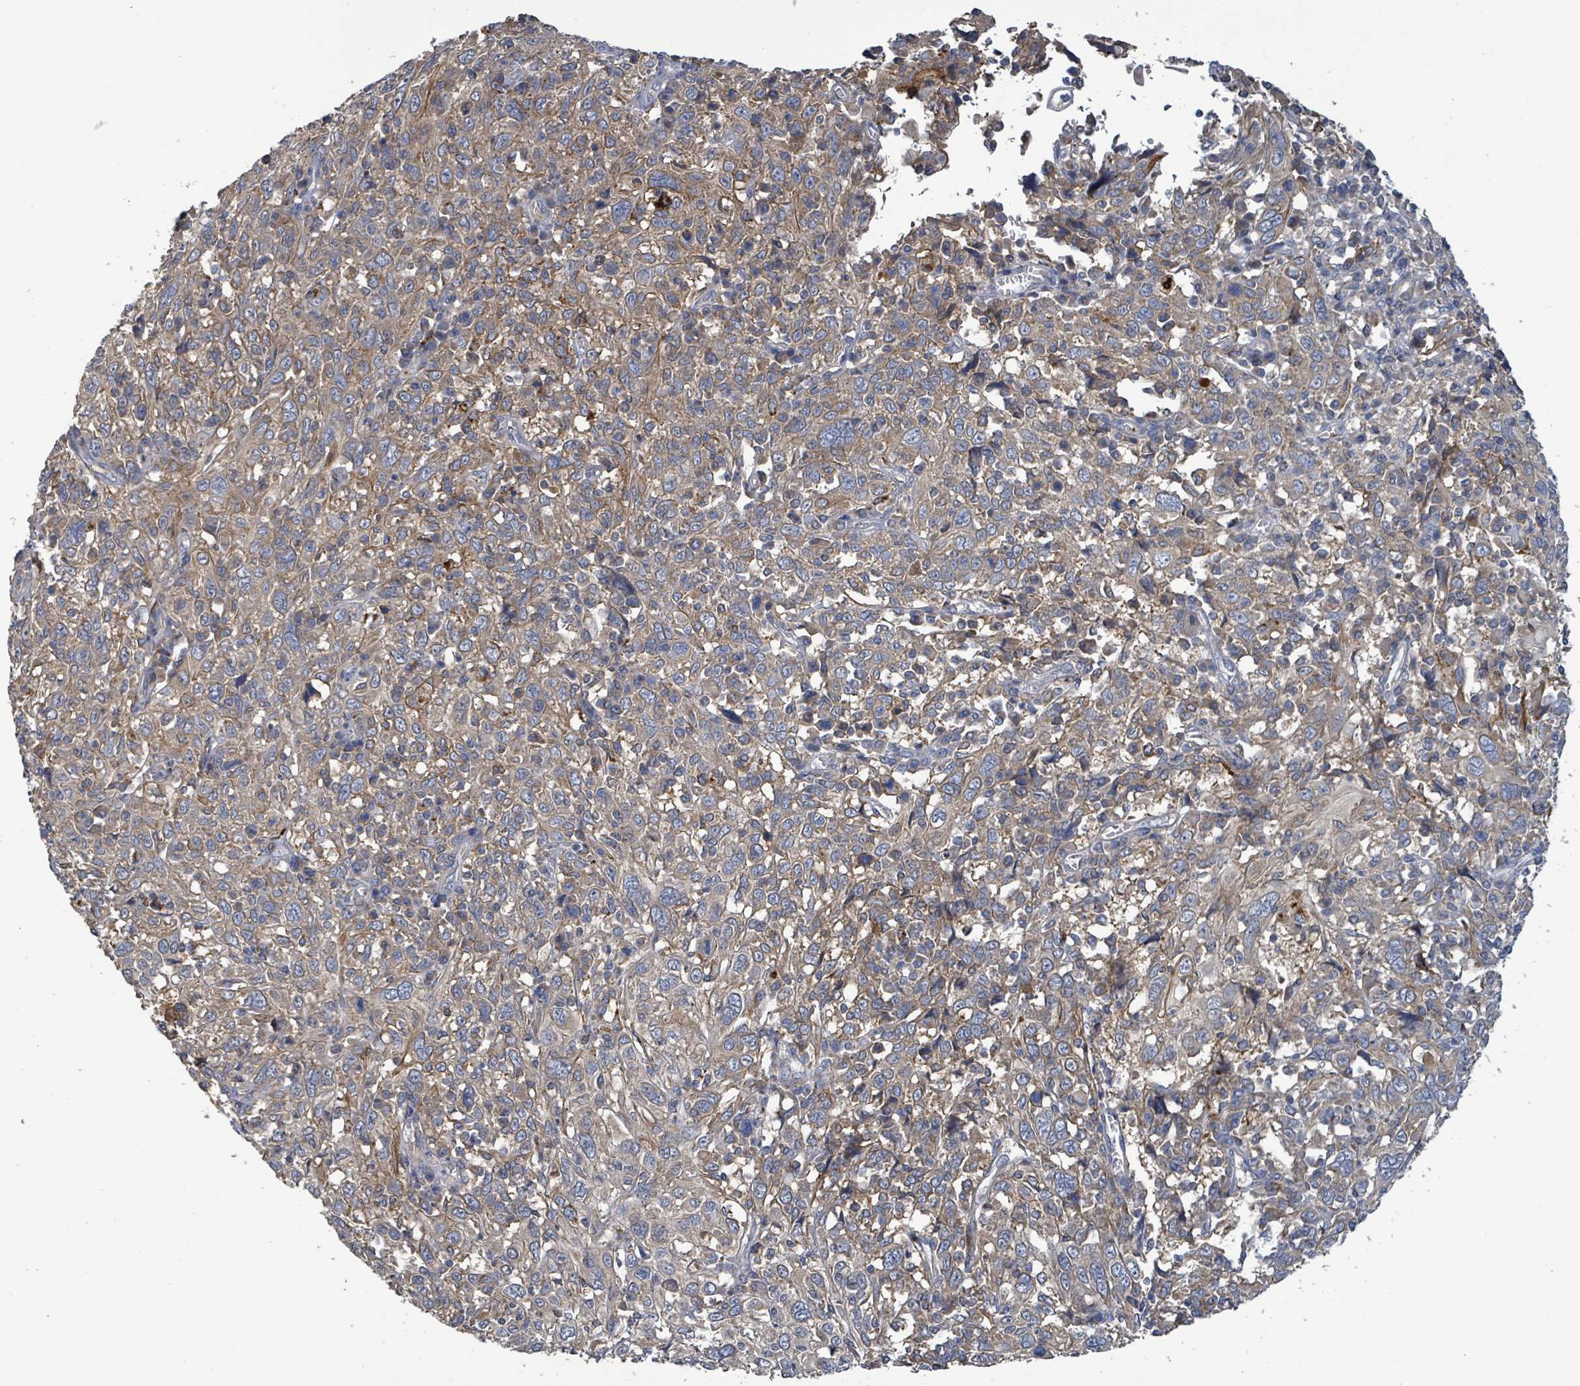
{"staining": {"intensity": "weak", "quantity": "25%-75%", "location": "cytoplasmic/membranous"}, "tissue": "cervical cancer", "cell_type": "Tumor cells", "image_type": "cancer", "snomed": [{"axis": "morphology", "description": "Squamous cell carcinoma, NOS"}, {"axis": "topography", "description": "Cervix"}], "caption": "Cervical squamous cell carcinoma stained with a brown dye shows weak cytoplasmic/membranous positive positivity in approximately 25%-75% of tumor cells.", "gene": "PLAAT1", "patient": {"sex": "female", "age": 46}}